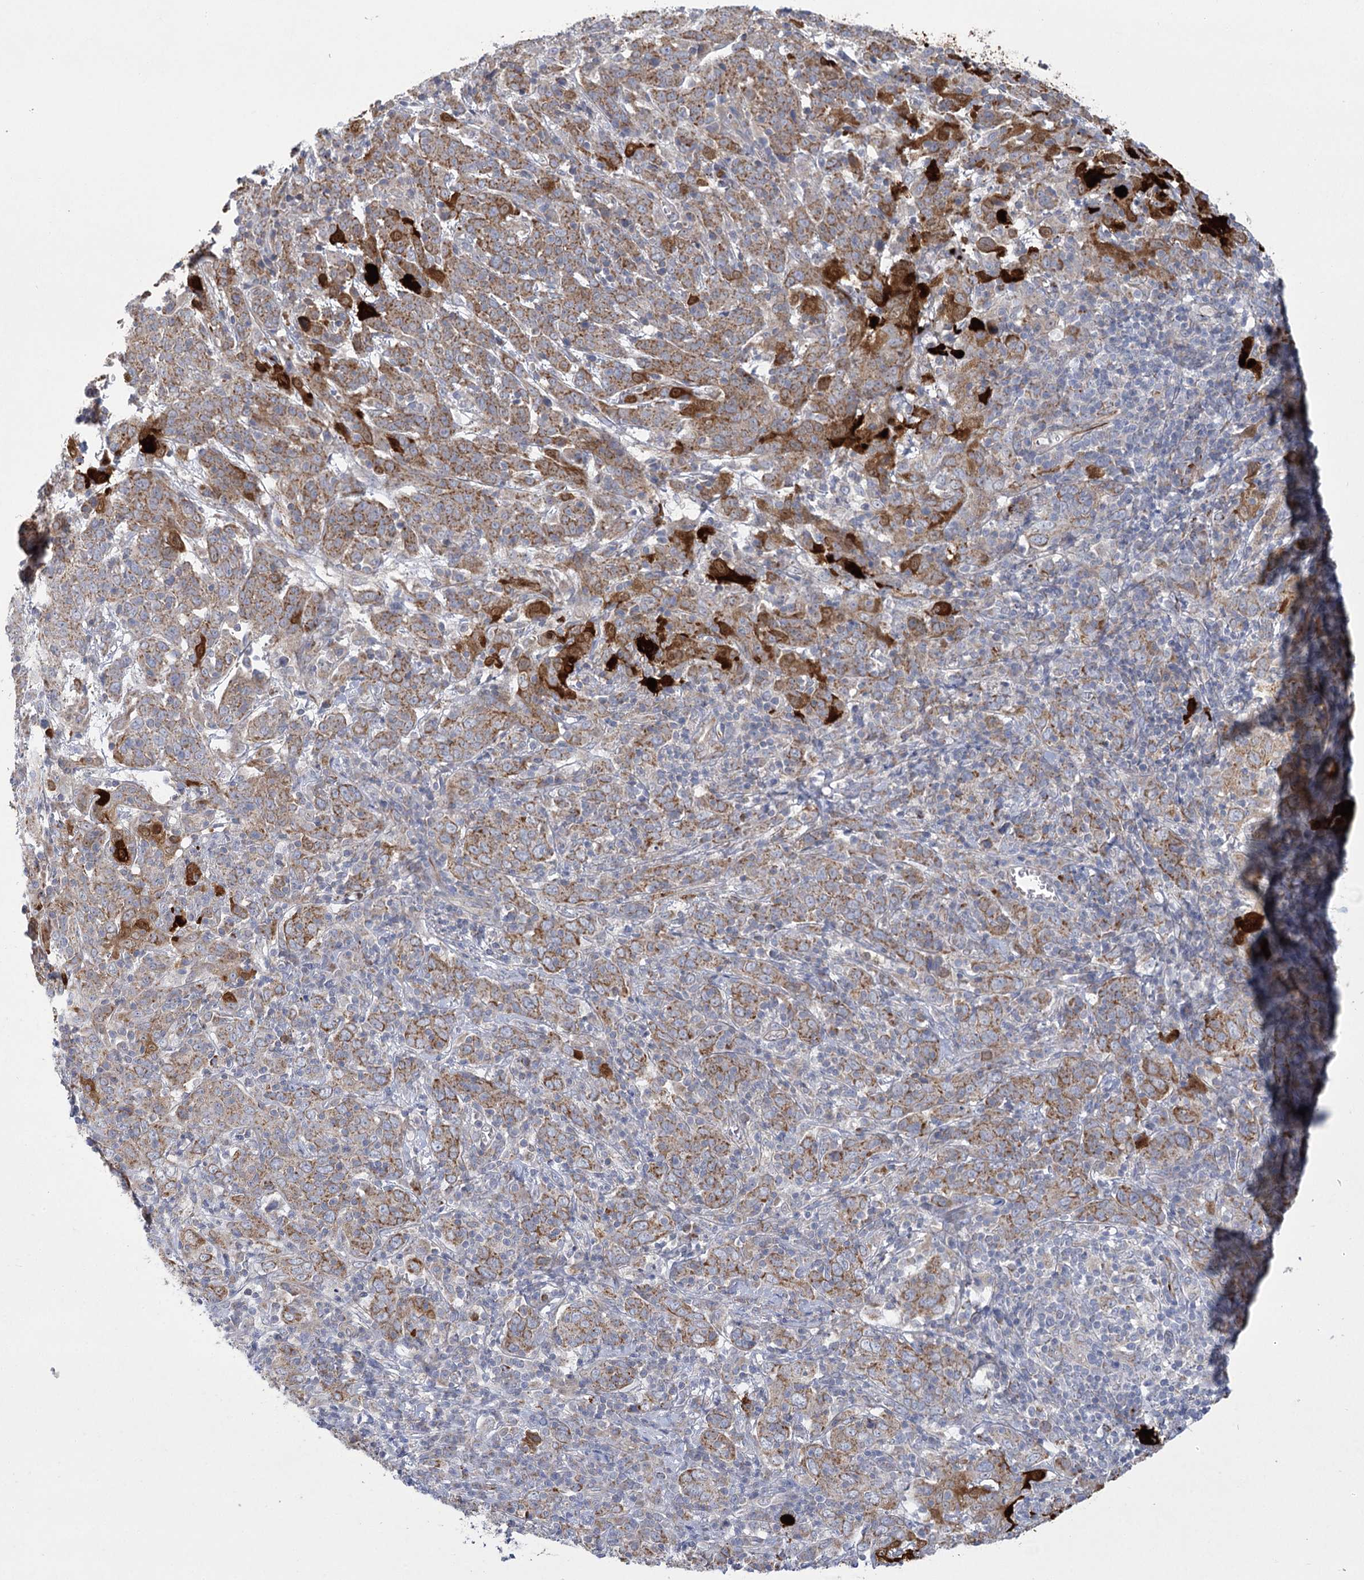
{"staining": {"intensity": "moderate", "quantity": ">75%", "location": "cytoplasmic/membranous"}, "tissue": "cervical cancer", "cell_type": "Tumor cells", "image_type": "cancer", "snomed": [{"axis": "morphology", "description": "Squamous cell carcinoma, NOS"}, {"axis": "topography", "description": "Cervix"}], "caption": "Cervical cancer (squamous cell carcinoma) tissue exhibits moderate cytoplasmic/membranous staining in about >75% of tumor cells, visualized by immunohistochemistry.", "gene": "DHTKD1", "patient": {"sex": "female", "age": 67}}